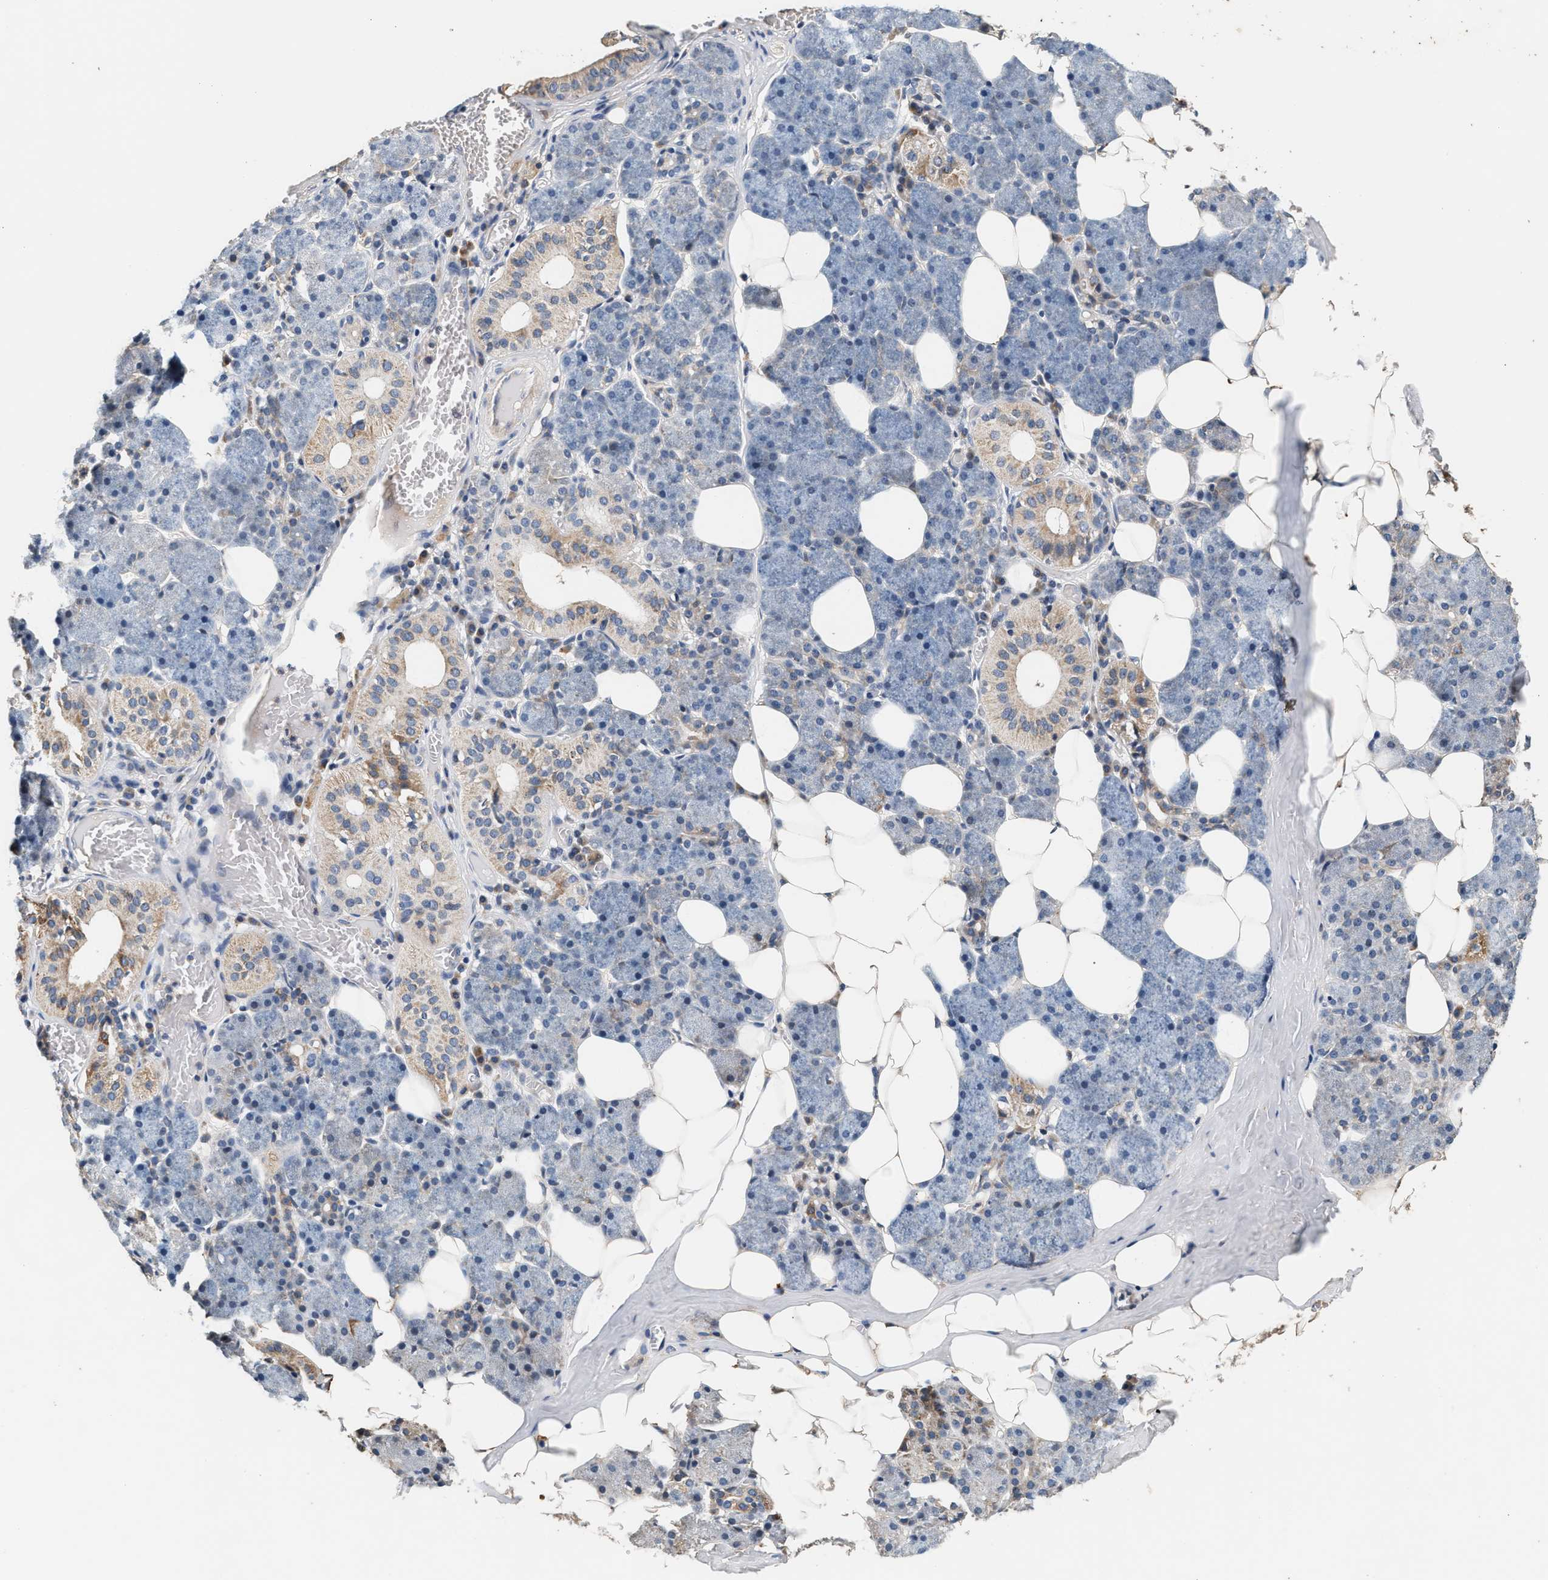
{"staining": {"intensity": "moderate", "quantity": "<25%", "location": "cytoplasmic/membranous"}, "tissue": "salivary gland", "cell_type": "Glandular cells", "image_type": "normal", "snomed": [{"axis": "morphology", "description": "Normal tissue, NOS"}, {"axis": "topography", "description": "Salivary gland"}], "caption": "IHC staining of benign salivary gland, which reveals low levels of moderate cytoplasmic/membranous staining in about <25% of glandular cells indicating moderate cytoplasmic/membranous protein positivity. The staining was performed using DAB (brown) for protein detection and nuclei were counterstained in hematoxylin (blue).", "gene": "PTGR3", "patient": {"sex": "female", "age": 33}}